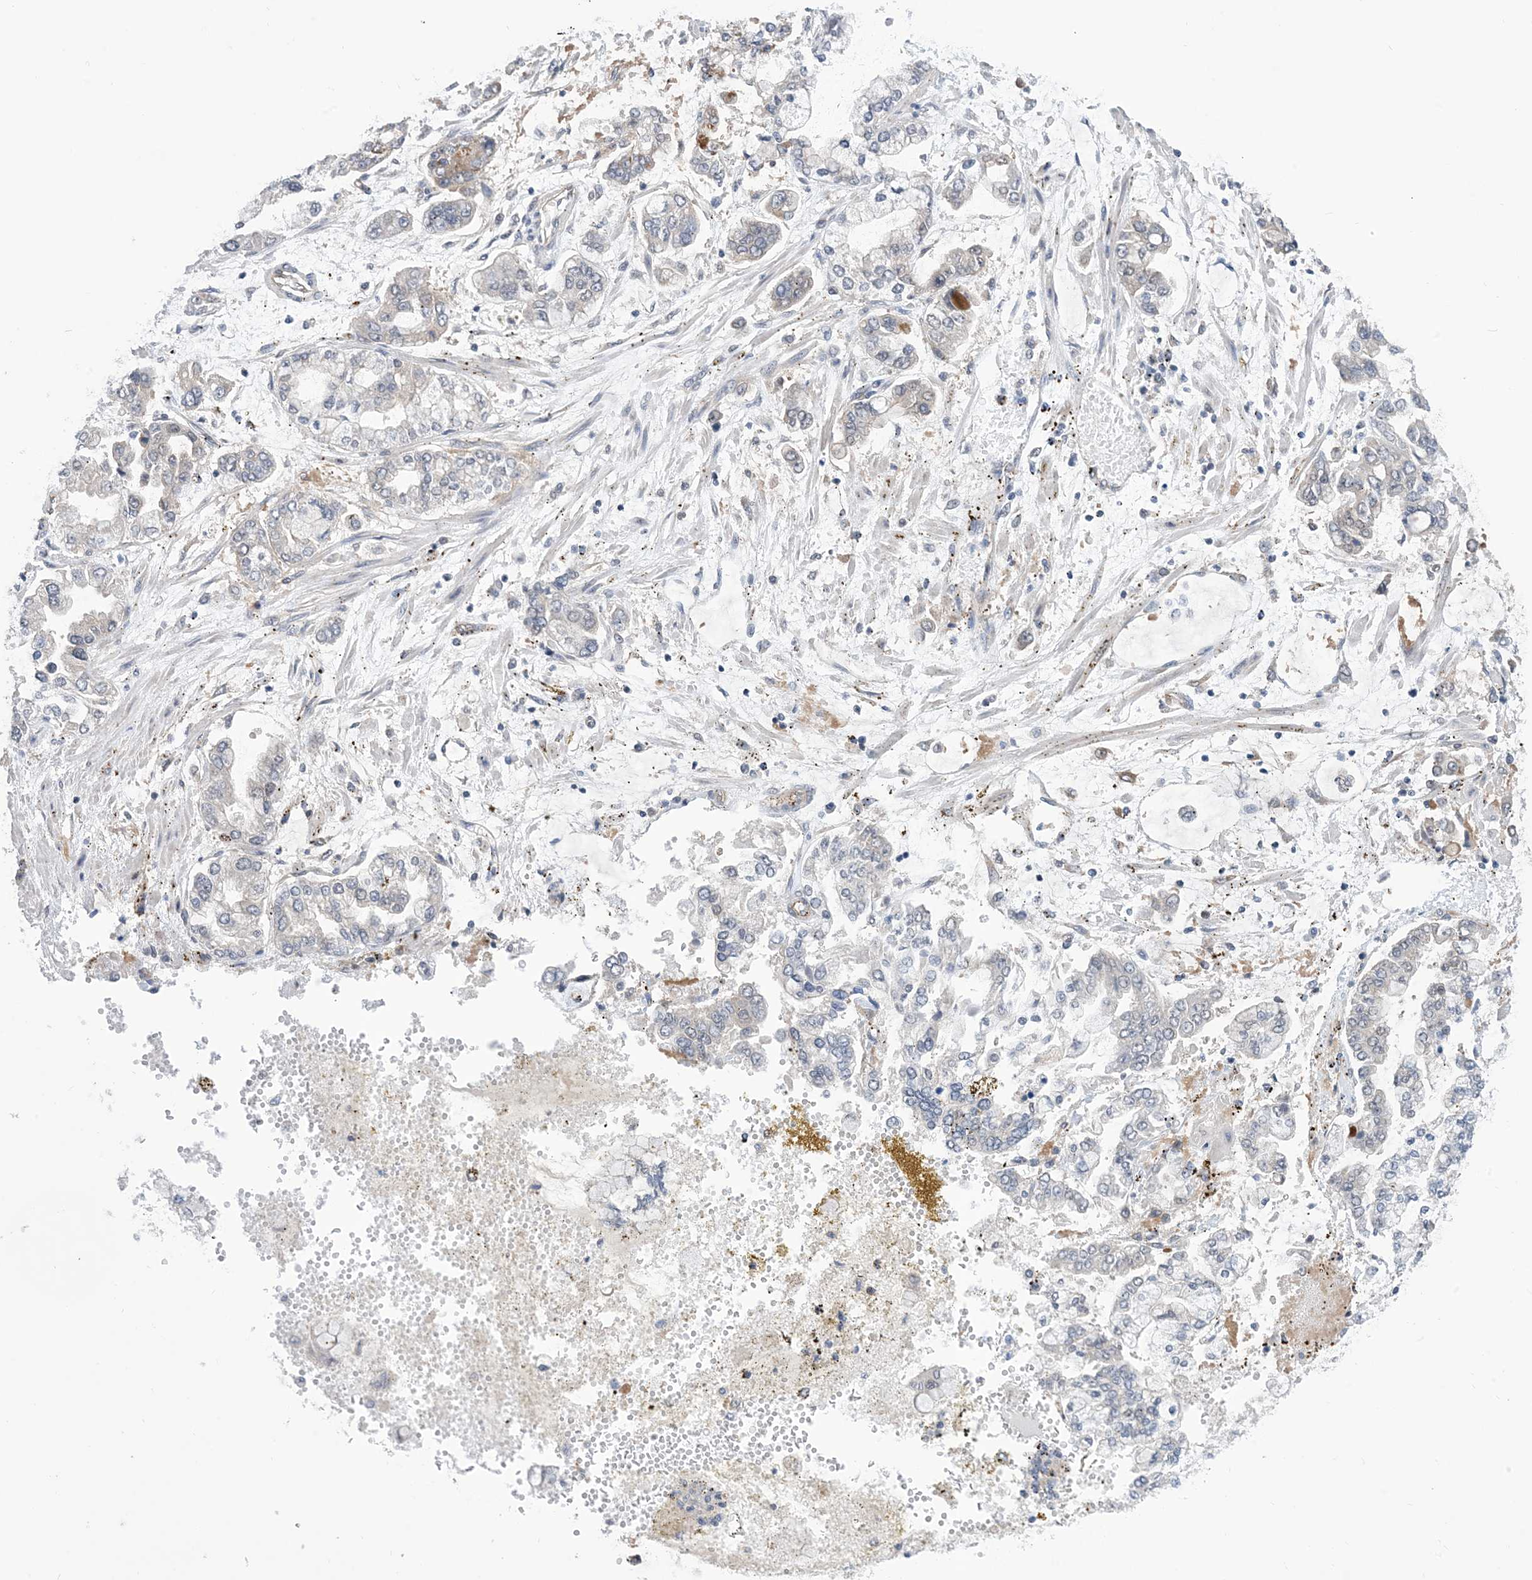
{"staining": {"intensity": "moderate", "quantity": "<25%", "location": "cytoplasmic/membranous"}, "tissue": "stomach cancer", "cell_type": "Tumor cells", "image_type": "cancer", "snomed": [{"axis": "morphology", "description": "Normal tissue, NOS"}, {"axis": "morphology", "description": "Adenocarcinoma, NOS"}, {"axis": "topography", "description": "Stomach, upper"}, {"axis": "topography", "description": "Stomach"}], "caption": "Tumor cells demonstrate low levels of moderate cytoplasmic/membranous expression in approximately <25% of cells in stomach adenocarcinoma. (DAB (3,3'-diaminobenzidine) = brown stain, brightfield microscopy at high magnification).", "gene": "EHBP1", "patient": {"sex": "male", "age": 76}}